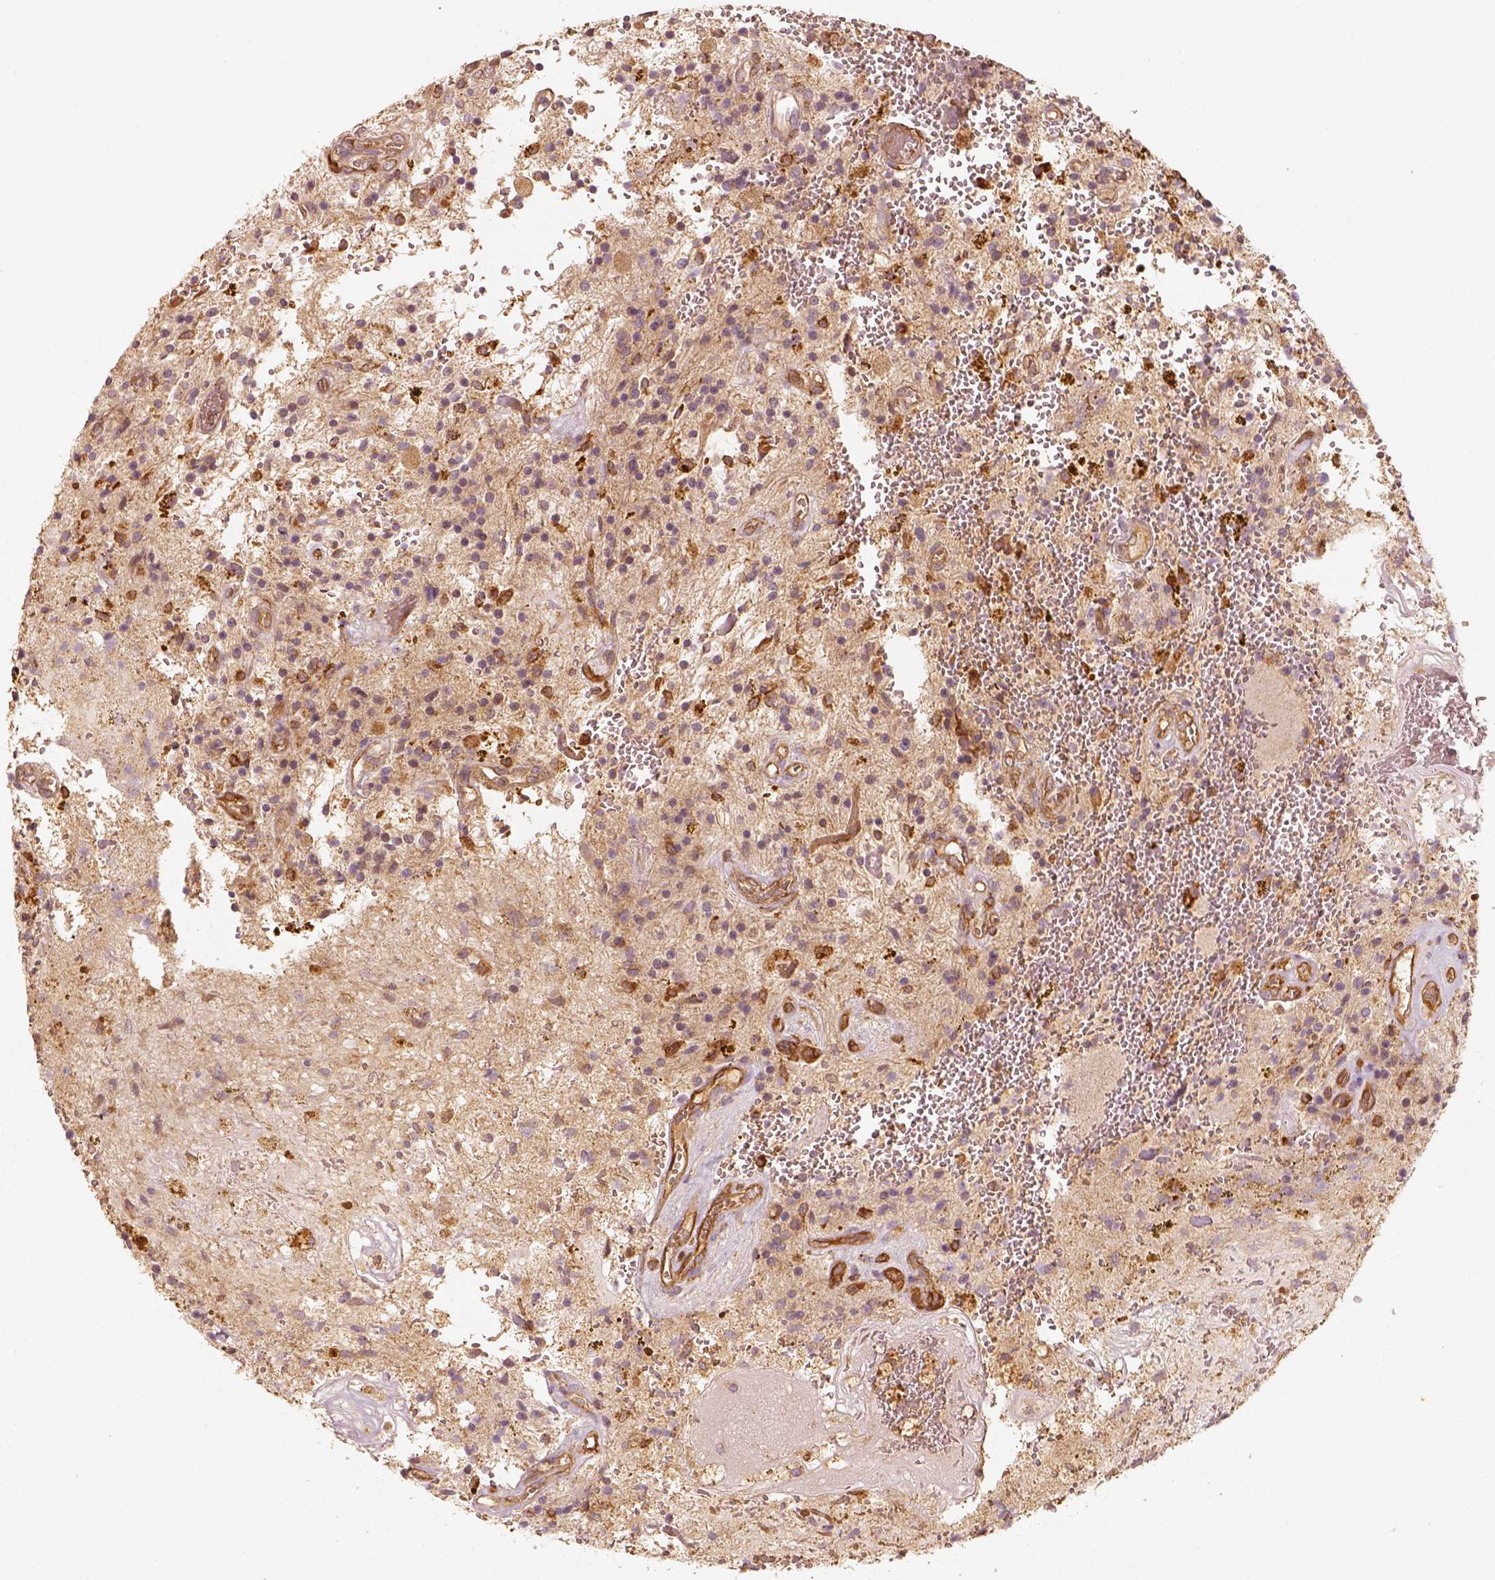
{"staining": {"intensity": "weak", "quantity": ">75%", "location": "cytoplasmic/membranous"}, "tissue": "glioma", "cell_type": "Tumor cells", "image_type": "cancer", "snomed": [{"axis": "morphology", "description": "Glioma, malignant, Low grade"}, {"axis": "topography", "description": "Cerebellum"}], "caption": "There is low levels of weak cytoplasmic/membranous positivity in tumor cells of malignant low-grade glioma, as demonstrated by immunohistochemical staining (brown color).", "gene": "FSCN1", "patient": {"sex": "female", "age": 14}}